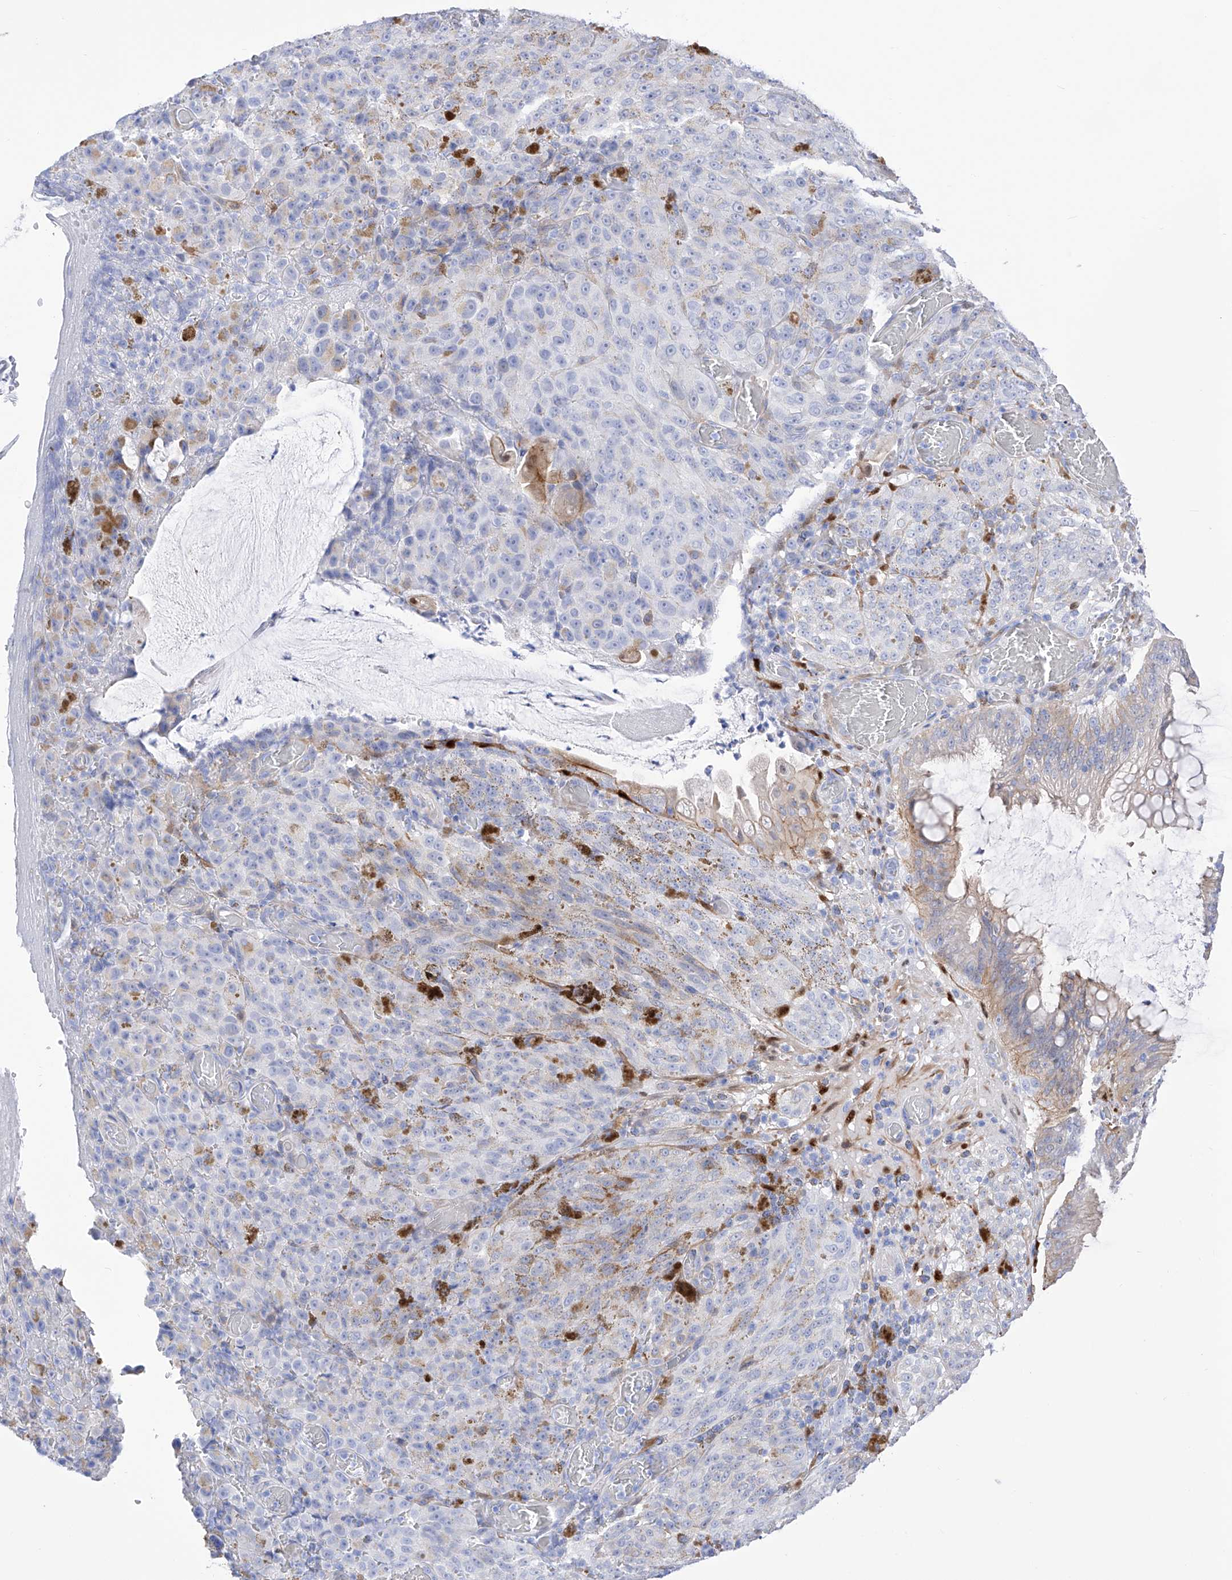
{"staining": {"intensity": "negative", "quantity": "none", "location": "none"}, "tissue": "melanoma", "cell_type": "Tumor cells", "image_type": "cancer", "snomed": [{"axis": "morphology", "description": "Malignant melanoma, NOS"}, {"axis": "topography", "description": "Rectum"}], "caption": "A high-resolution histopathology image shows IHC staining of malignant melanoma, which exhibits no significant staining in tumor cells.", "gene": "TRPC7", "patient": {"sex": "female", "age": 81}}